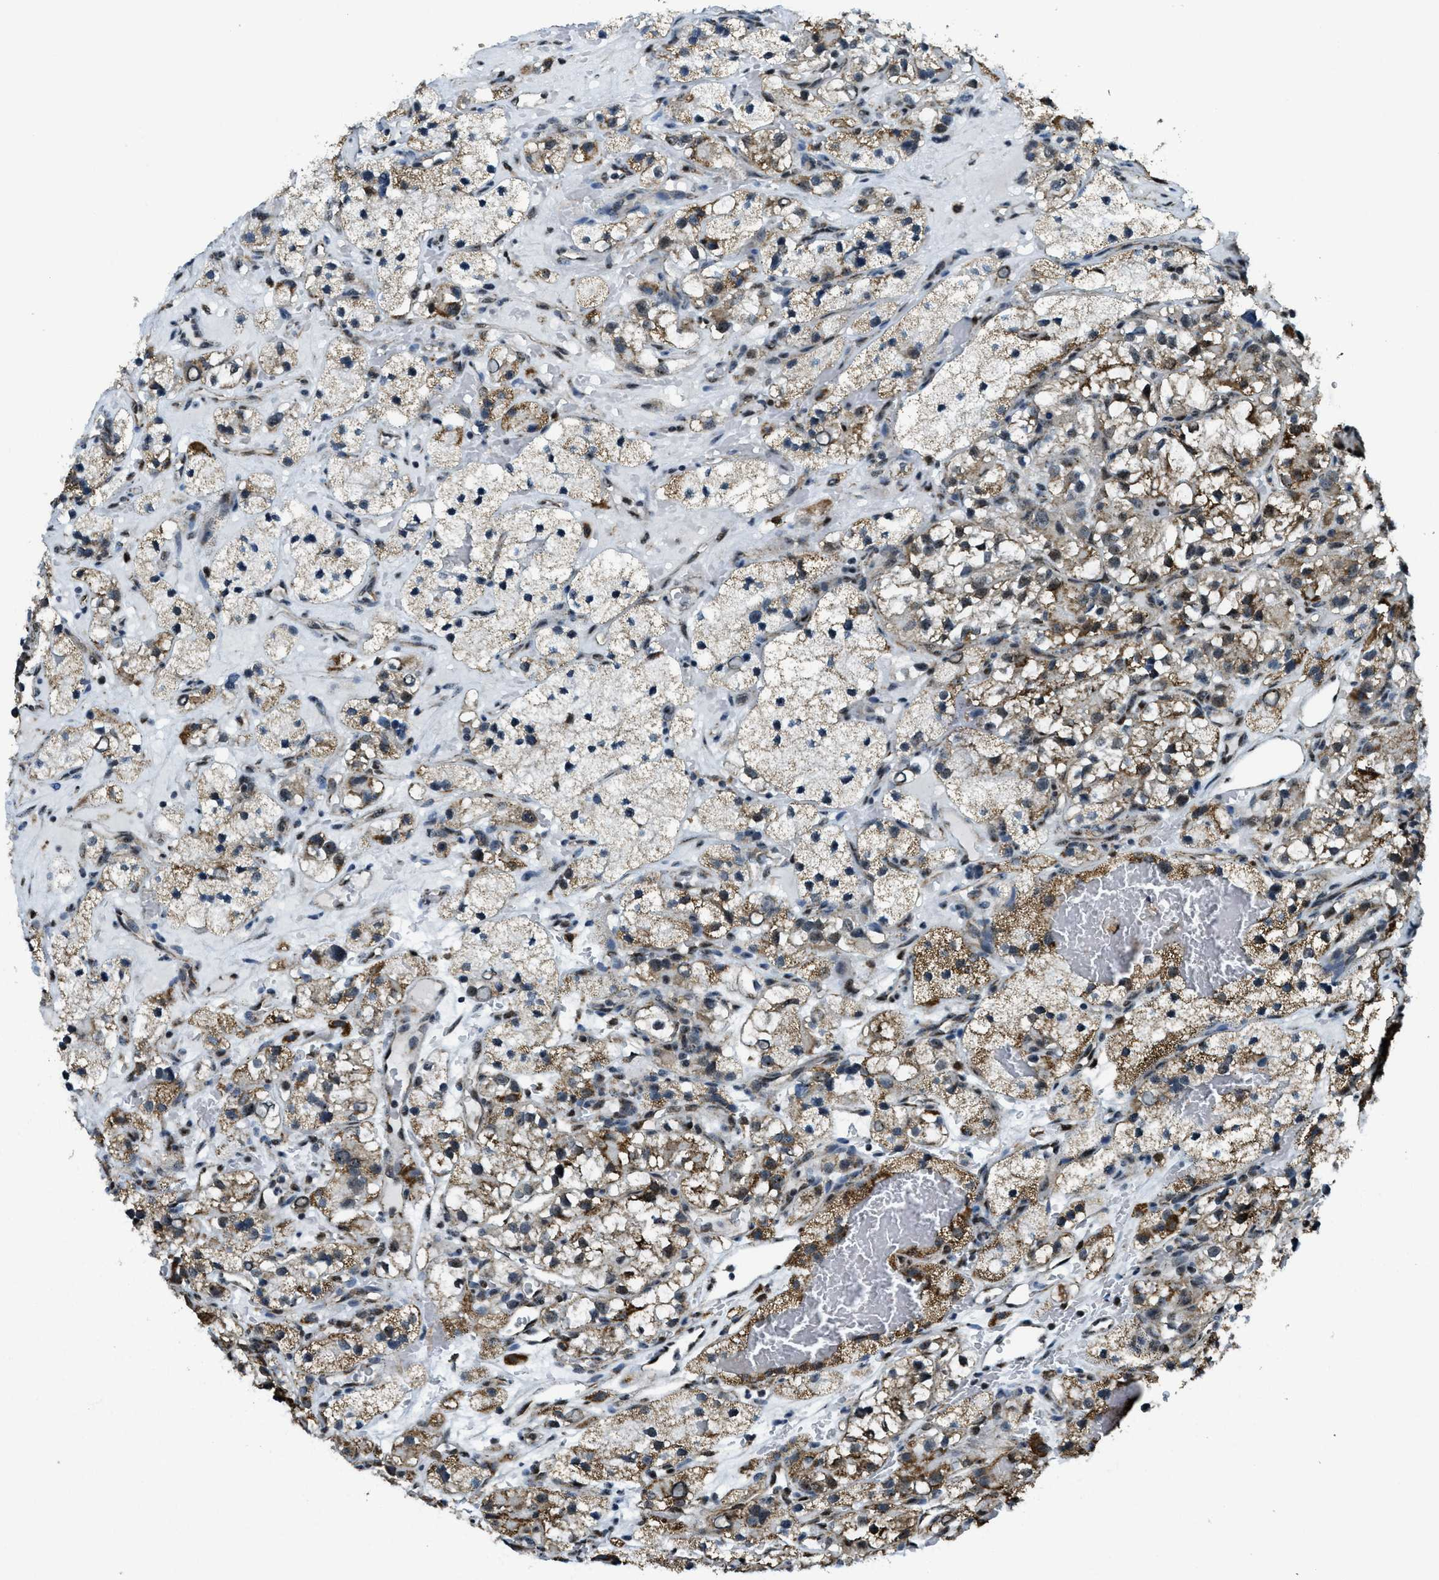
{"staining": {"intensity": "moderate", "quantity": ">75%", "location": "cytoplasmic/membranous"}, "tissue": "renal cancer", "cell_type": "Tumor cells", "image_type": "cancer", "snomed": [{"axis": "morphology", "description": "Adenocarcinoma, NOS"}, {"axis": "topography", "description": "Kidney"}], "caption": "There is medium levels of moderate cytoplasmic/membranous expression in tumor cells of renal adenocarcinoma, as demonstrated by immunohistochemical staining (brown color).", "gene": "SP100", "patient": {"sex": "female", "age": 57}}